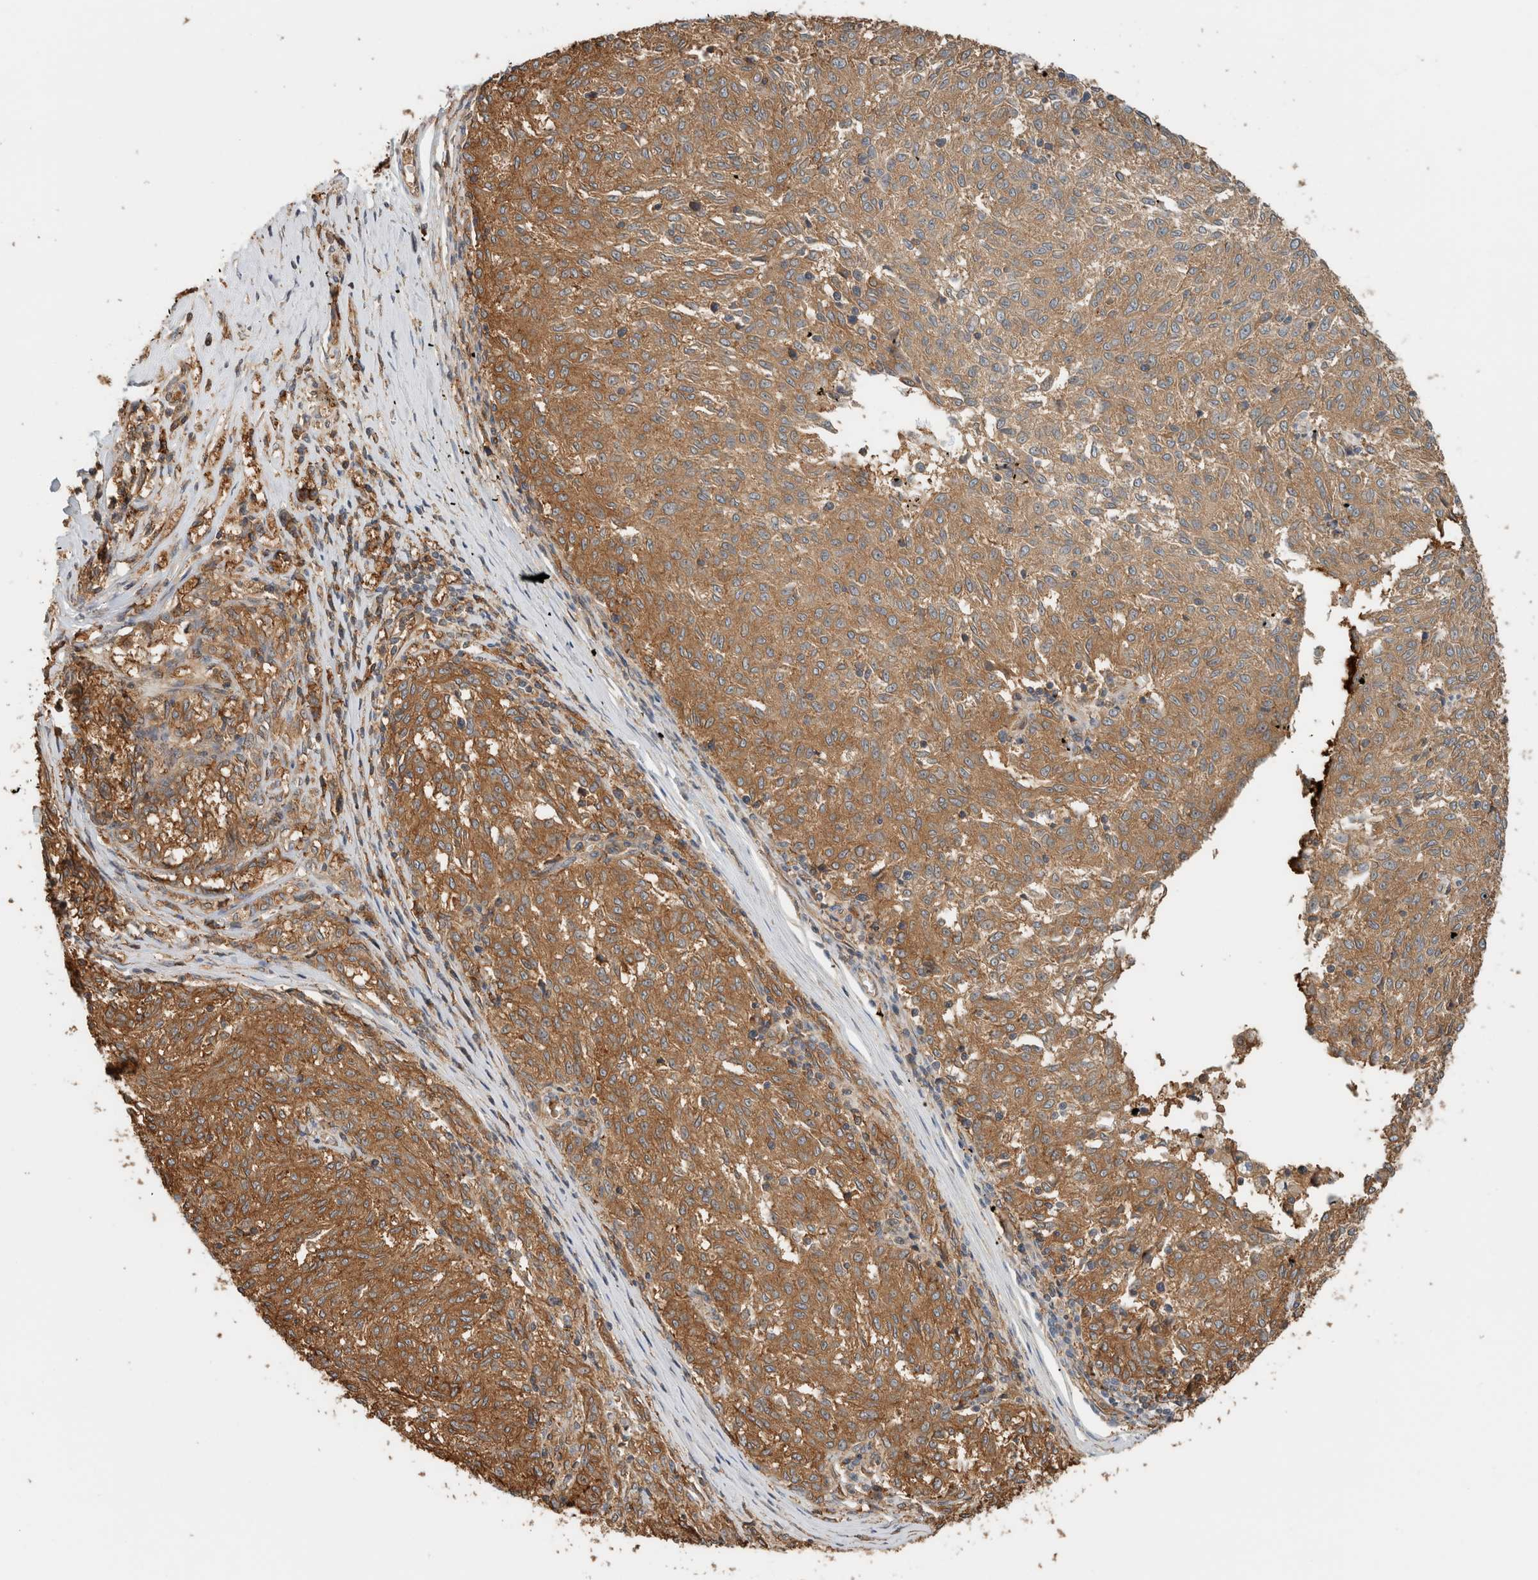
{"staining": {"intensity": "moderate", "quantity": ">75%", "location": "cytoplasmic/membranous"}, "tissue": "melanoma", "cell_type": "Tumor cells", "image_type": "cancer", "snomed": [{"axis": "morphology", "description": "Malignant melanoma, NOS"}, {"axis": "topography", "description": "Skin"}], "caption": "Malignant melanoma was stained to show a protein in brown. There is medium levels of moderate cytoplasmic/membranous positivity in approximately >75% of tumor cells. (Stains: DAB (3,3'-diaminobenzidine) in brown, nuclei in blue, Microscopy: brightfield microscopy at high magnification).", "gene": "PFDN4", "patient": {"sex": "female", "age": 72}}